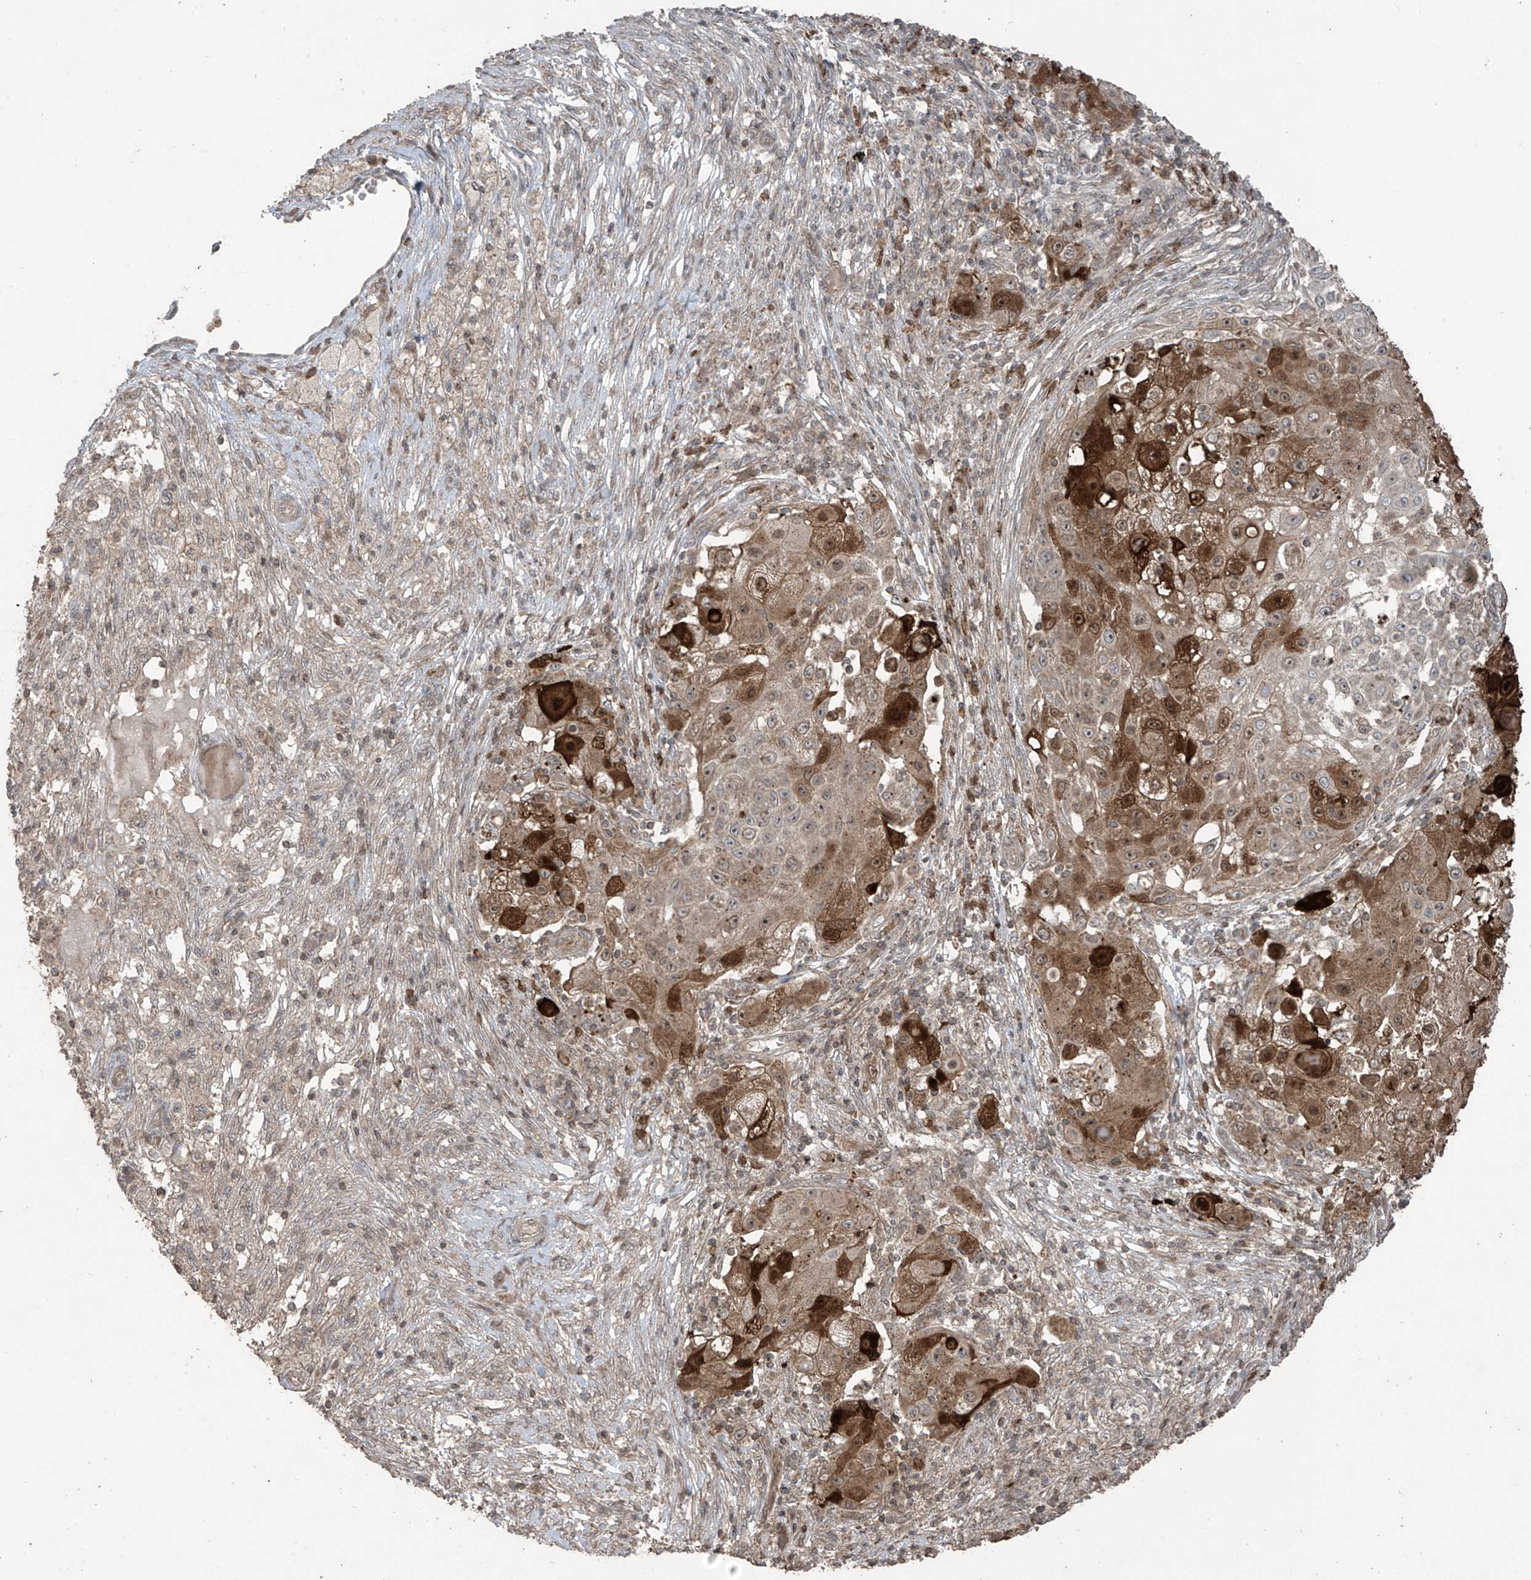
{"staining": {"intensity": "moderate", "quantity": "25%-75%", "location": "cytoplasmic/membranous"}, "tissue": "ovarian cancer", "cell_type": "Tumor cells", "image_type": "cancer", "snomed": [{"axis": "morphology", "description": "Carcinoma, endometroid"}, {"axis": "topography", "description": "Ovary"}], "caption": "Protein staining shows moderate cytoplasmic/membranous expression in about 25%-75% of tumor cells in endometroid carcinoma (ovarian). Ihc stains the protein in brown and the nuclei are stained blue.", "gene": "PGPEP1", "patient": {"sex": "female", "age": 42}}